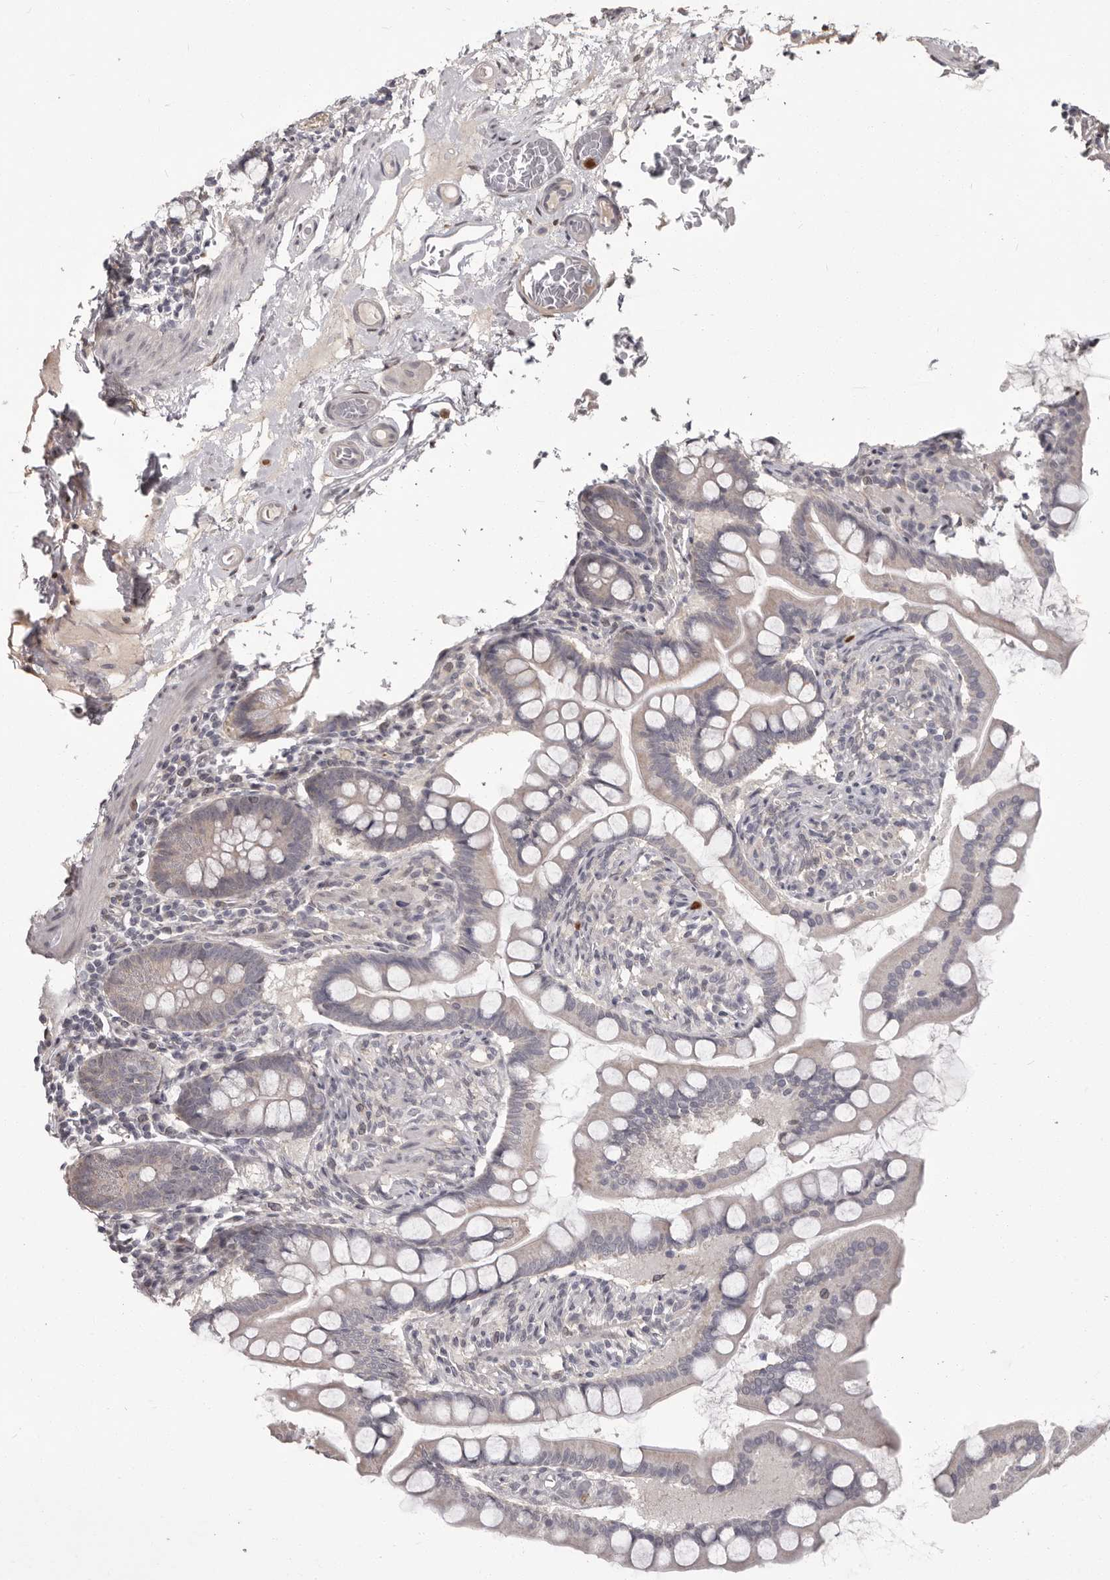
{"staining": {"intensity": "negative", "quantity": "none", "location": "none"}, "tissue": "small intestine", "cell_type": "Glandular cells", "image_type": "normal", "snomed": [{"axis": "morphology", "description": "Normal tissue, NOS"}, {"axis": "topography", "description": "Small intestine"}], "caption": "DAB (3,3'-diaminobenzidine) immunohistochemical staining of benign small intestine displays no significant positivity in glandular cells. Brightfield microscopy of IHC stained with DAB (brown) and hematoxylin (blue), captured at high magnification.", "gene": "GPR157", "patient": {"sex": "male", "age": 41}}